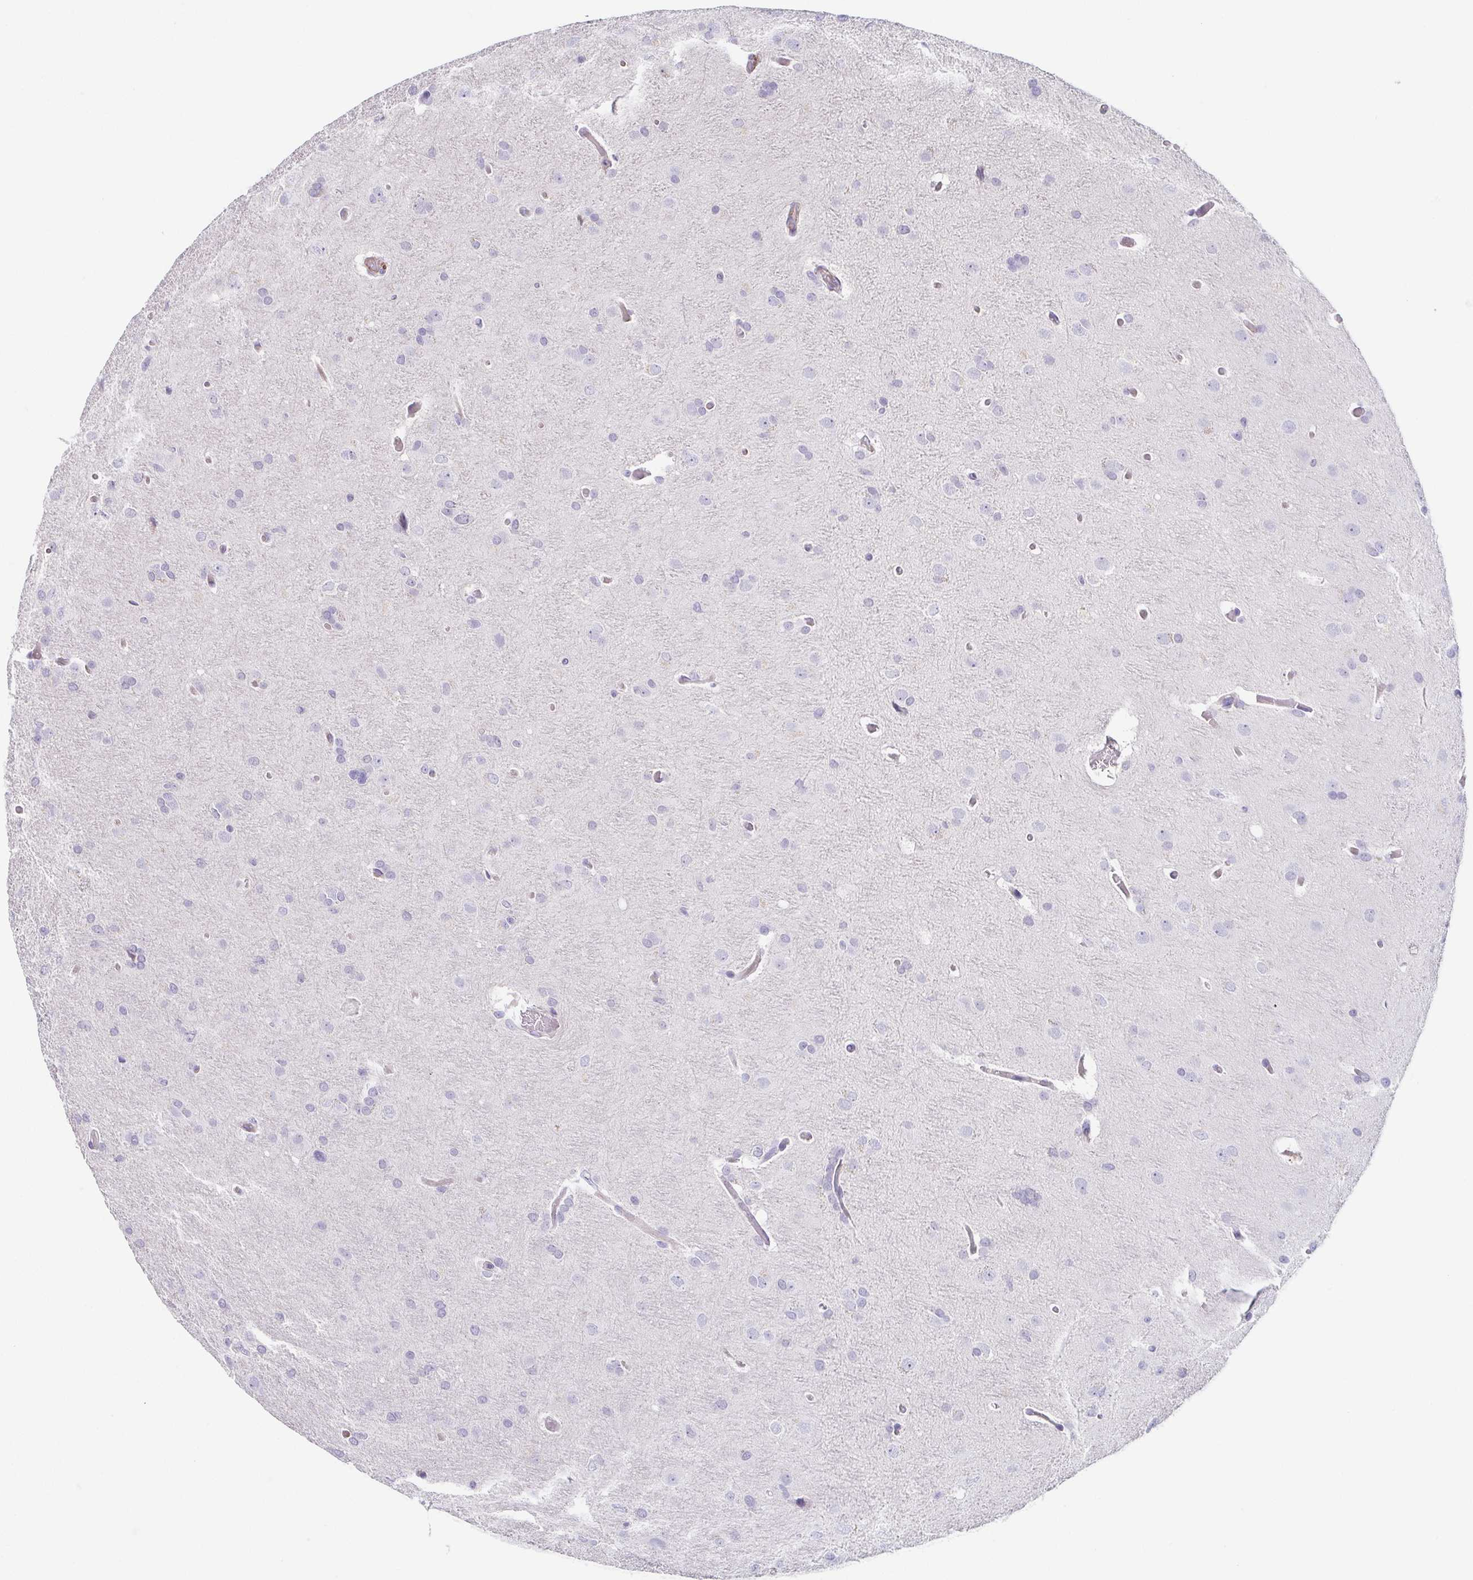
{"staining": {"intensity": "negative", "quantity": "none", "location": "none"}, "tissue": "glioma", "cell_type": "Tumor cells", "image_type": "cancer", "snomed": [{"axis": "morphology", "description": "Glioma, malignant, High grade"}, {"axis": "topography", "description": "Brain"}], "caption": "This micrograph is of malignant glioma (high-grade) stained with immunohistochemistry to label a protein in brown with the nuclei are counter-stained blue. There is no staining in tumor cells.", "gene": "COL17A1", "patient": {"sex": "male", "age": 53}}